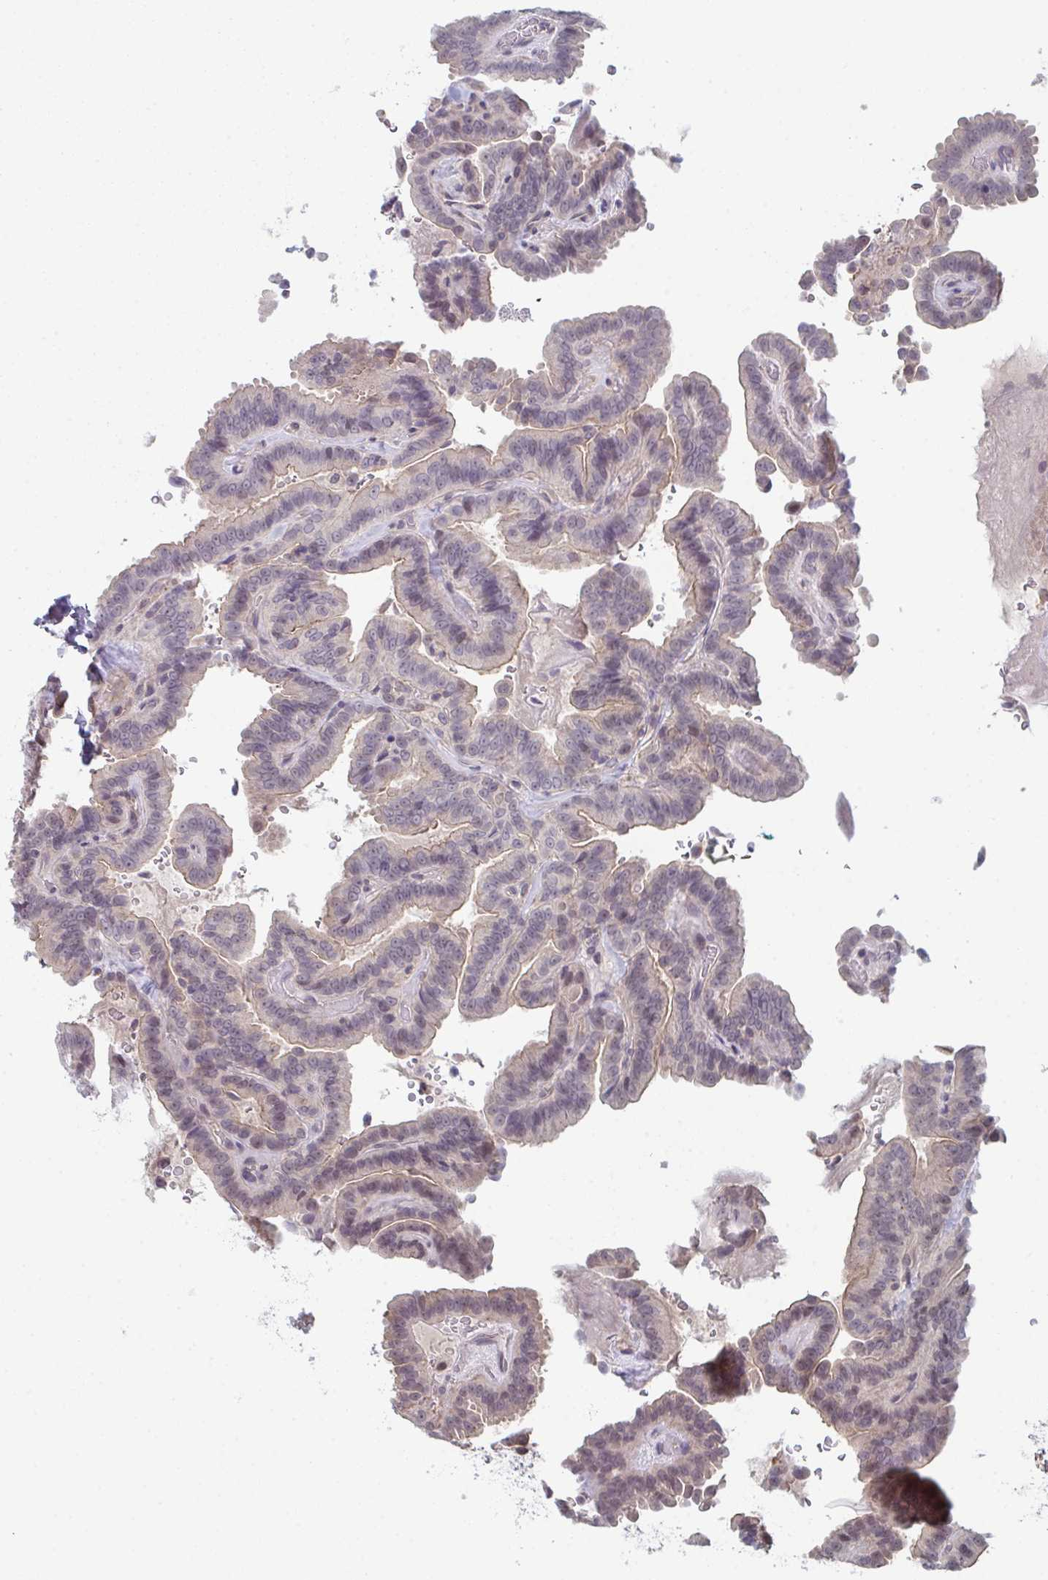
{"staining": {"intensity": "weak", "quantity": "<25%", "location": "cytoplasmic/membranous"}, "tissue": "thyroid cancer", "cell_type": "Tumor cells", "image_type": "cancer", "snomed": [{"axis": "morphology", "description": "Papillary adenocarcinoma, NOS"}, {"axis": "topography", "description": "Thyroid gland"}], "caption": "Image shows no protein positivity in tumor cells of thyroid papillary adenocarcinoma tissue. (DAB (3,3'-diaminobenzidine) immunohistochemistry with hematoxylin counter stain).", "gene": "ZNF214", "patient": {"sex": "male", "age": 61}}